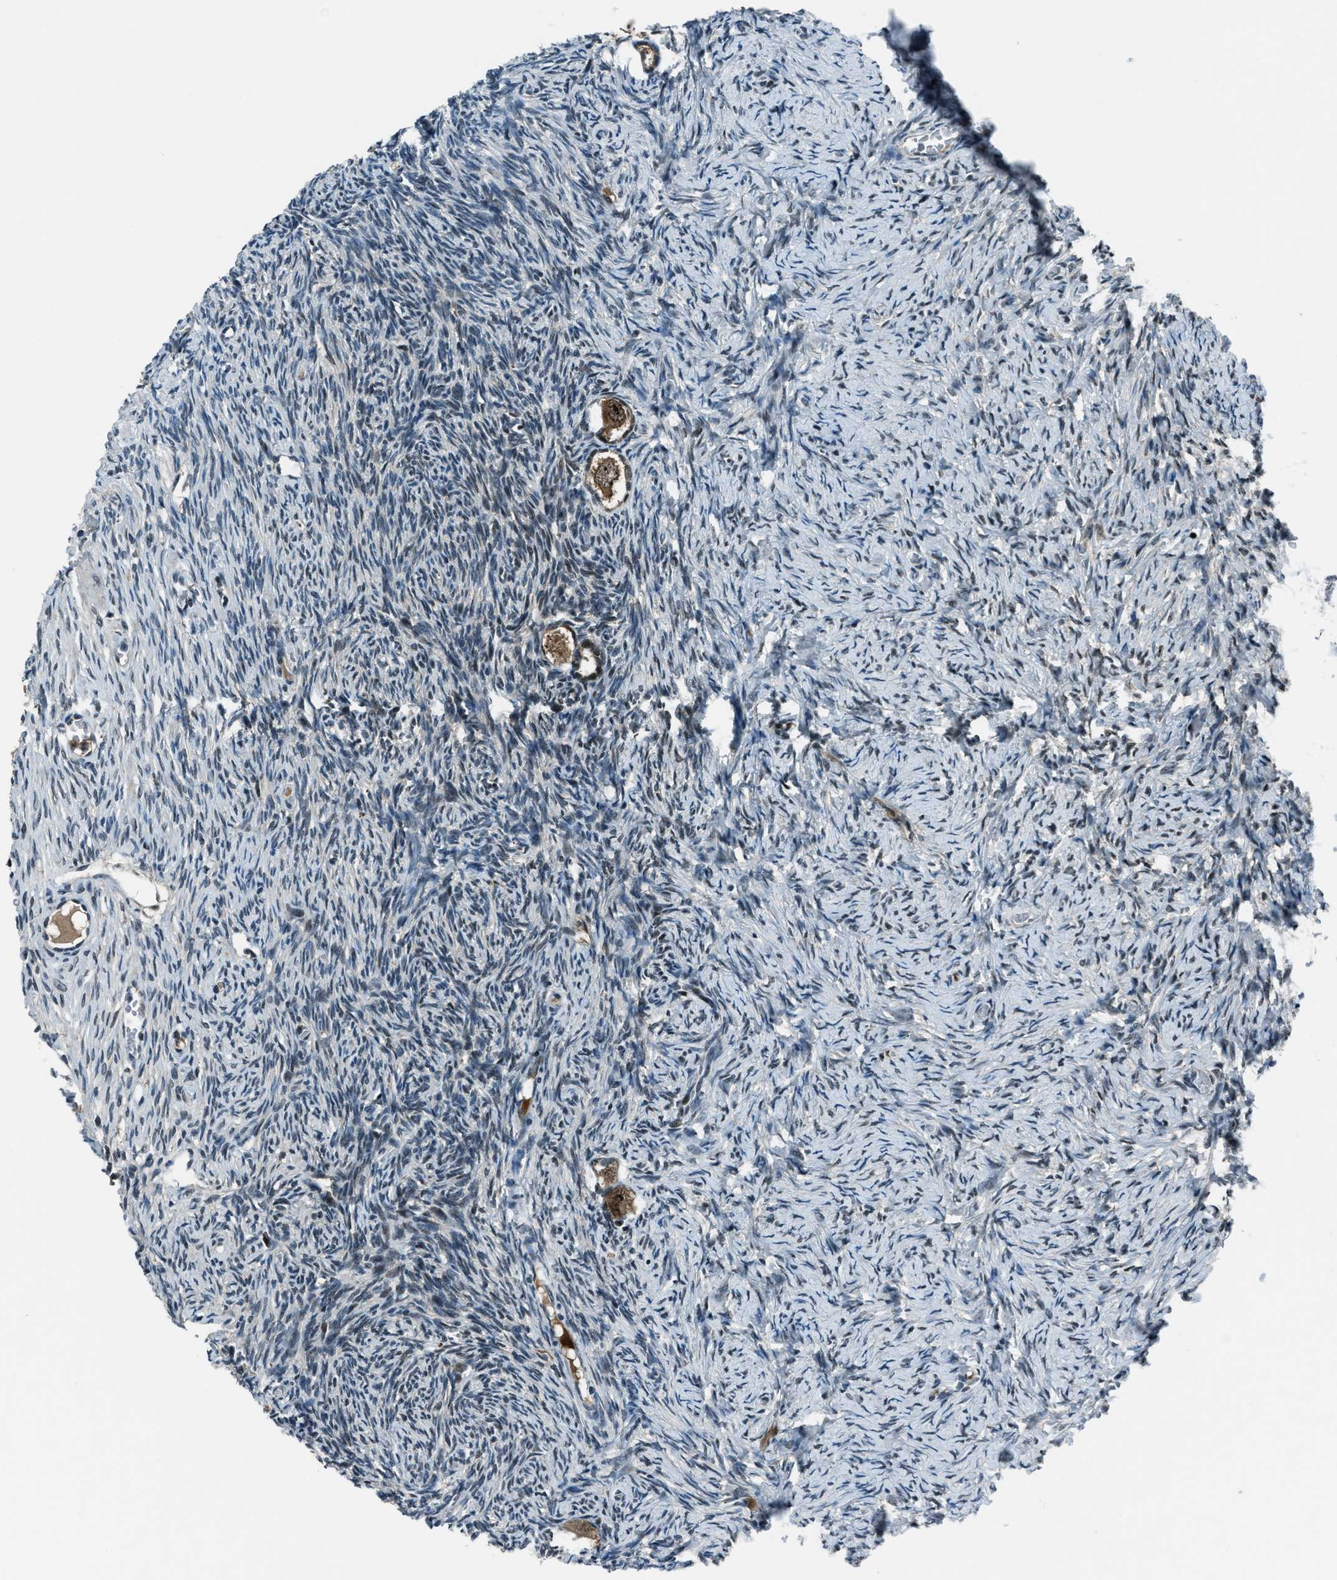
{"staining": {"intensity": "moderate", "quantity": ">75%", "location": "cytoplasmic/membranous"}, "tissue": "ovary", "cell_type": "Follicle cells", "image_type": "normal", "snomed": [{"axis": "morphology", "description": "Normal tissue, NOS"}, {"axis": "topography", "description": "Ovary"}], "caption": "Follicle cells reveal moderate cytoplasmic/membranous expression in approximately >75% of cells in benign ovary.", "gene": "ACTL9", "patient": {"sex": "female", "age": 27}}